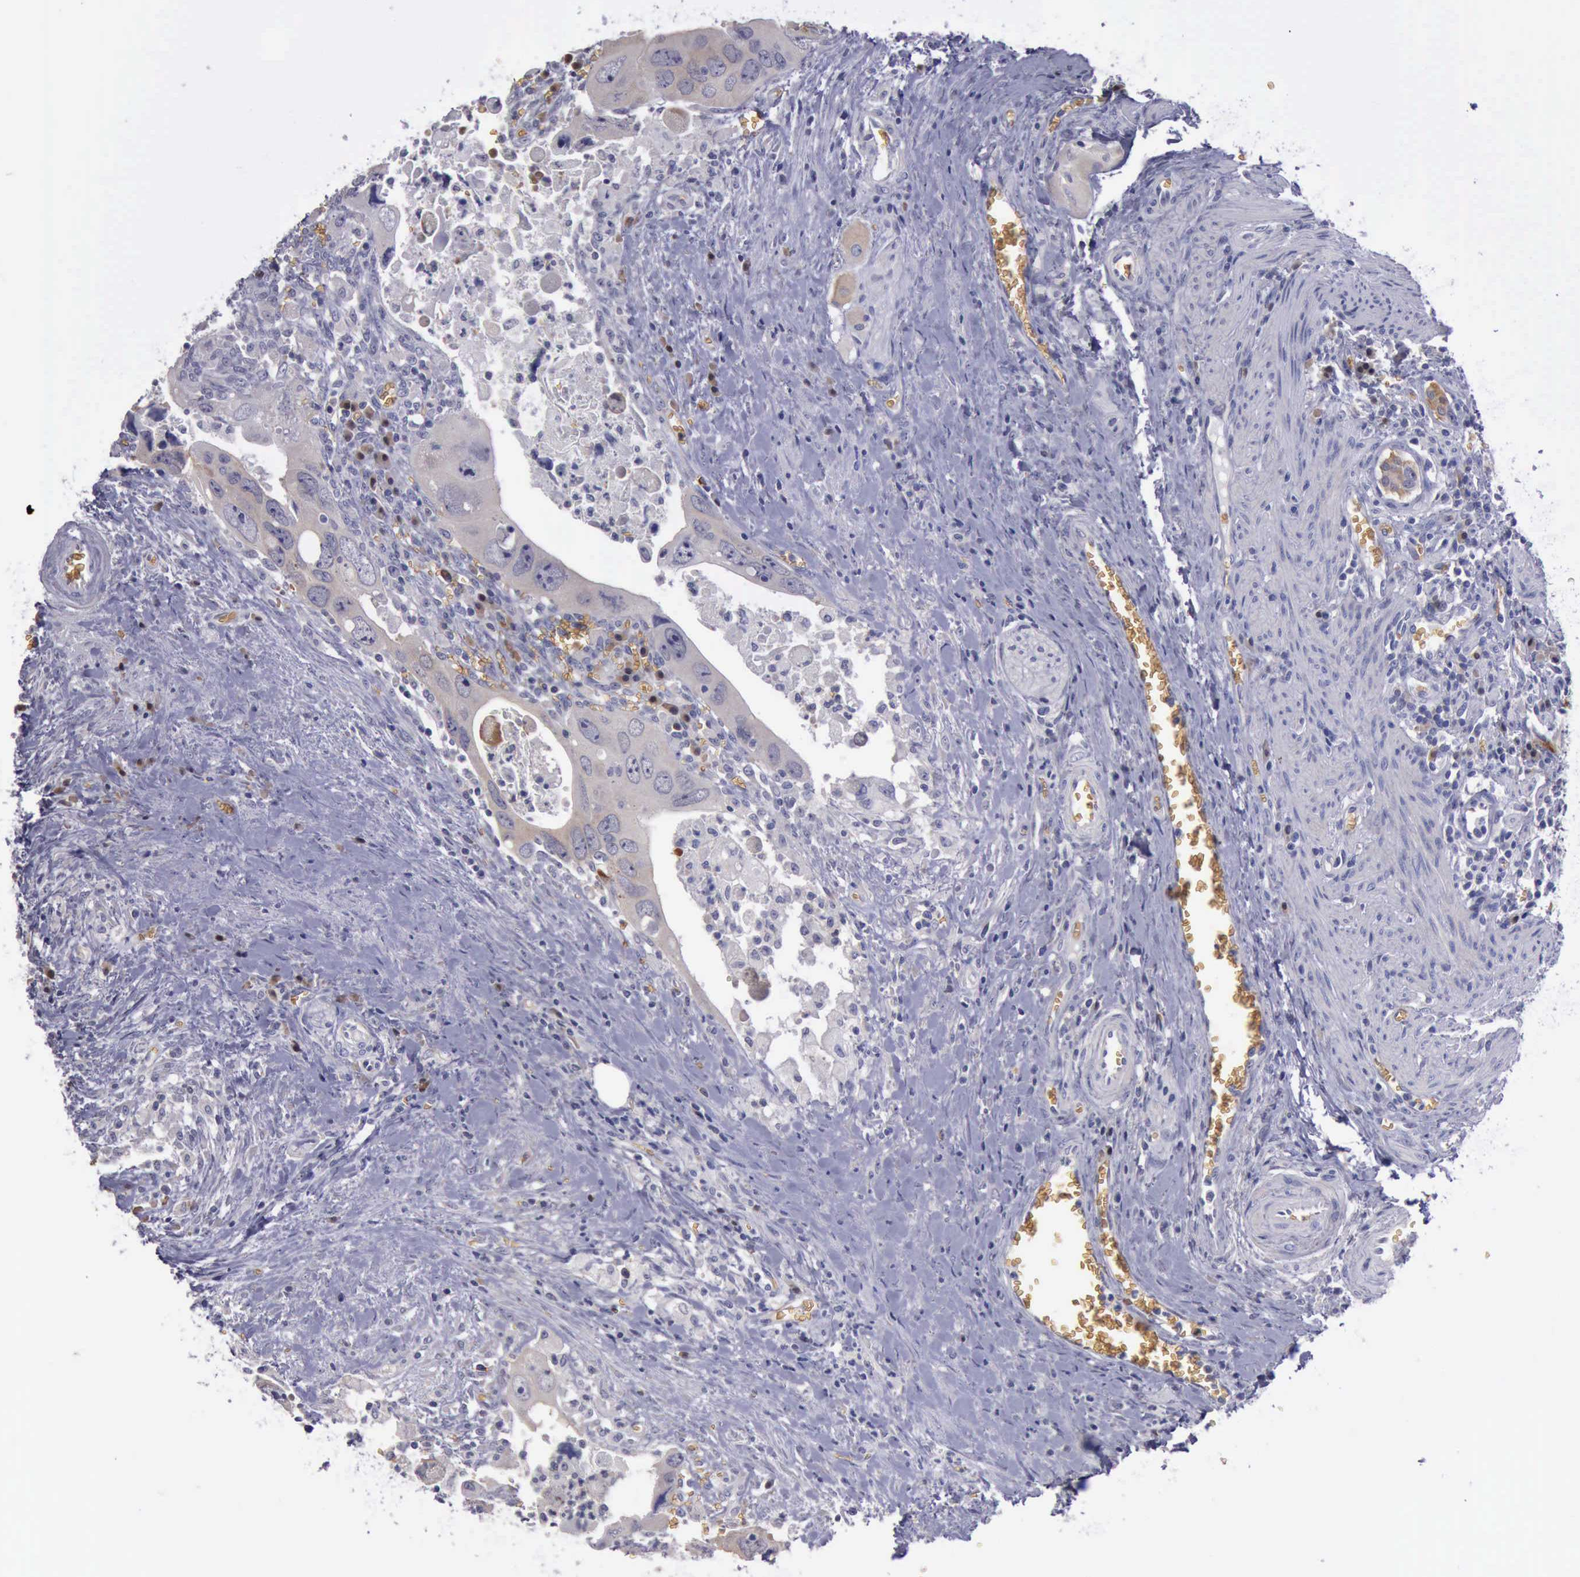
{"staining": {"intensity": "weak", "quantity": ">75%", "location": "cytoplasmic/membranous"}, "tissue": "colorectal cancer", "cell_type": "Tumor cells", "image_type": "cancer", "snomed": [{"axis": "morphology", "description": "Adenocarcinoma, NOS"}, {"axis": "topography", "description": "Rectum"}], "caption": "Human colorectal adenocarcinoma stained with a brown dye demonstrates weak cytoplasmic/membranous positive staining in about >75% of tumor cells.", "gene": "CEP128", "patient": {"sex": "male", "age": 70}}